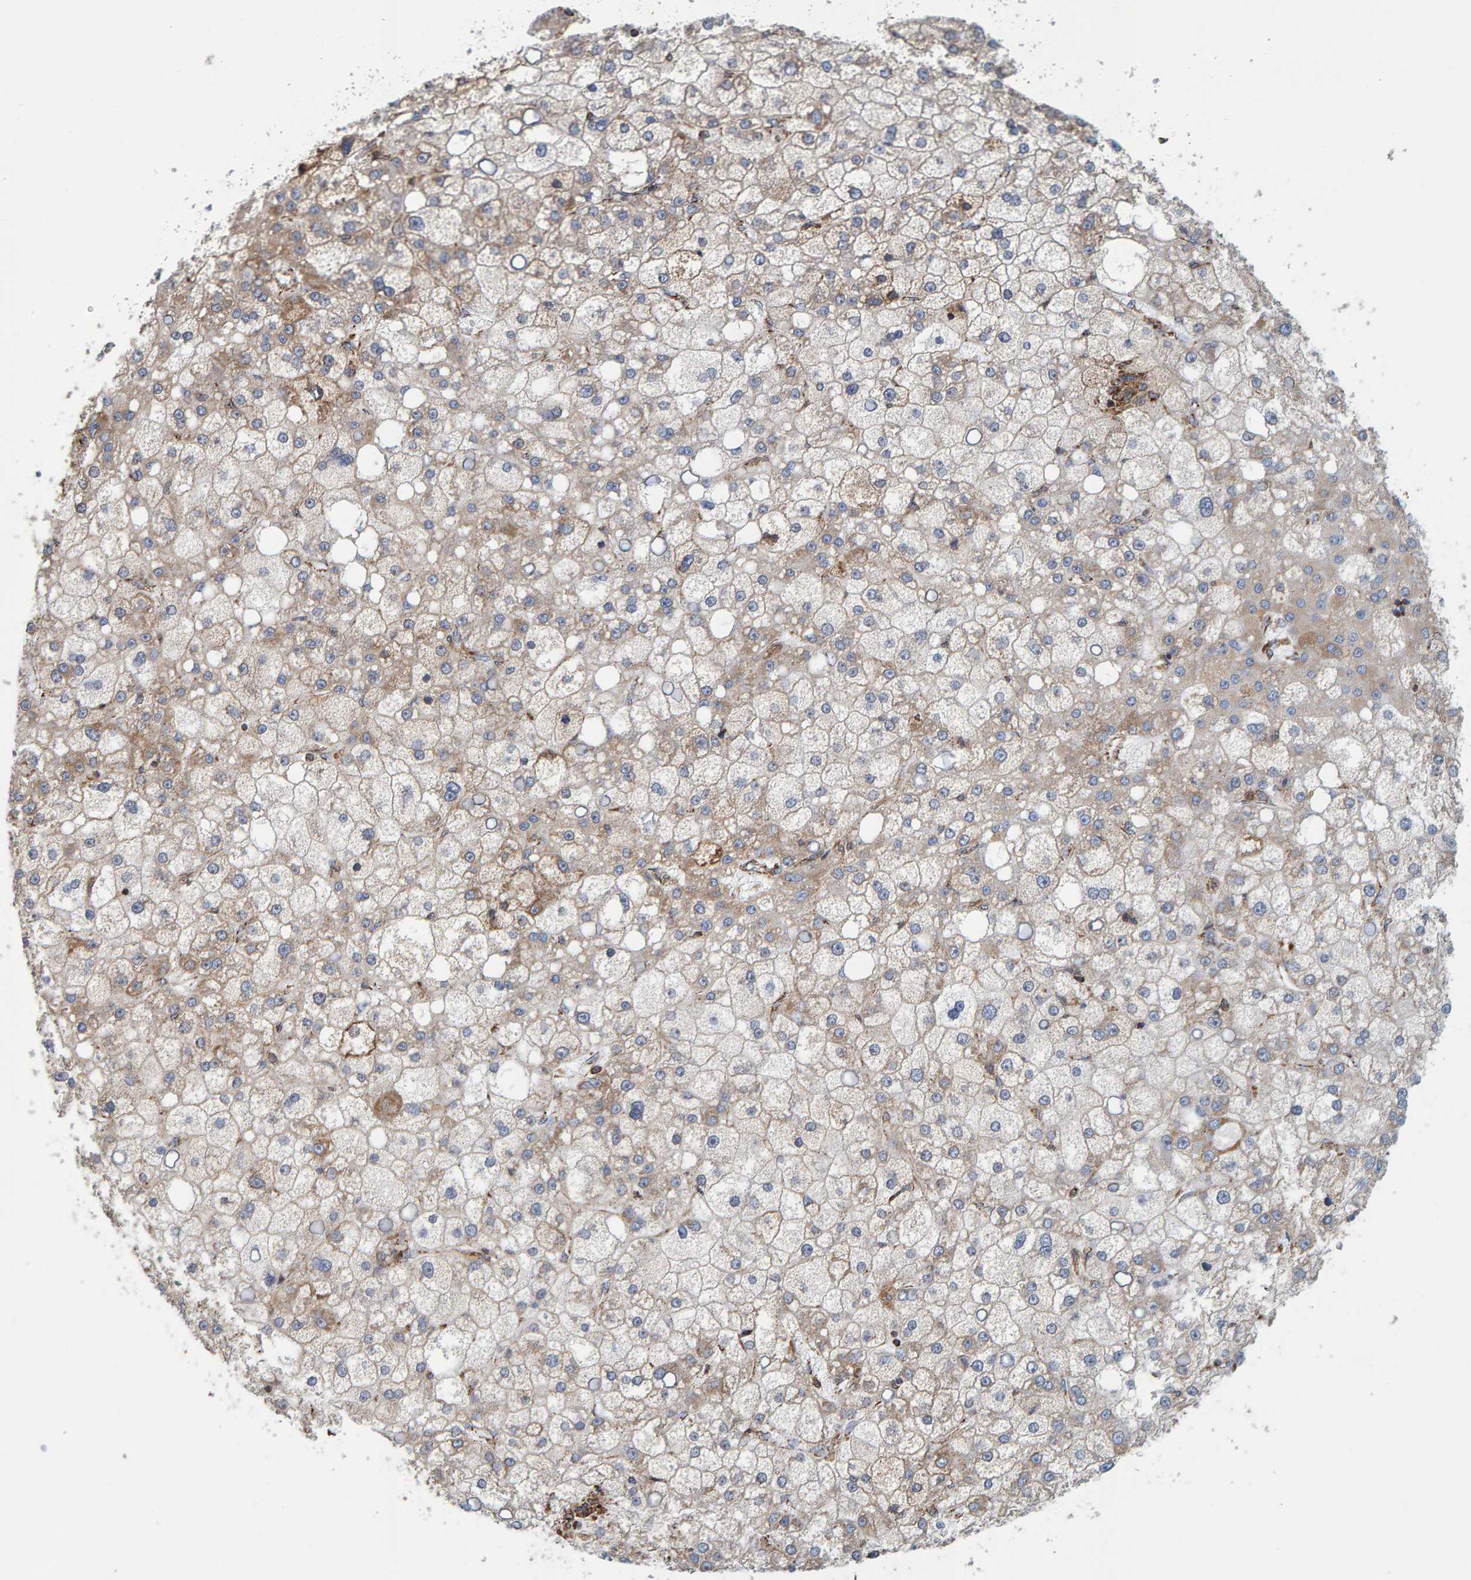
{"staining": {"intensity": "weak", "quantity": "25%-75%", "location": "cytoplasmic/membranous"}, "tissue": "liver cancer", "cell_type": "Tumor cells", "image_type": "cancer", "snomed": [{"axis": "morphology", "description": "Carcinoma, Hepatocellular, NOS"}, {"axis": "topography", "description": "Liver"}], "caption": "IHC image of neoplastic tissue: human liver cancer stained using IHC shows low levels of weak protein expression localized specifically in the cytoplasmic/membranous of tumor cells, appearing as a cytoplasmic/membranous brown color.", "gene": "MRPL45", "patient": {"sex": "male", "age": 67}}